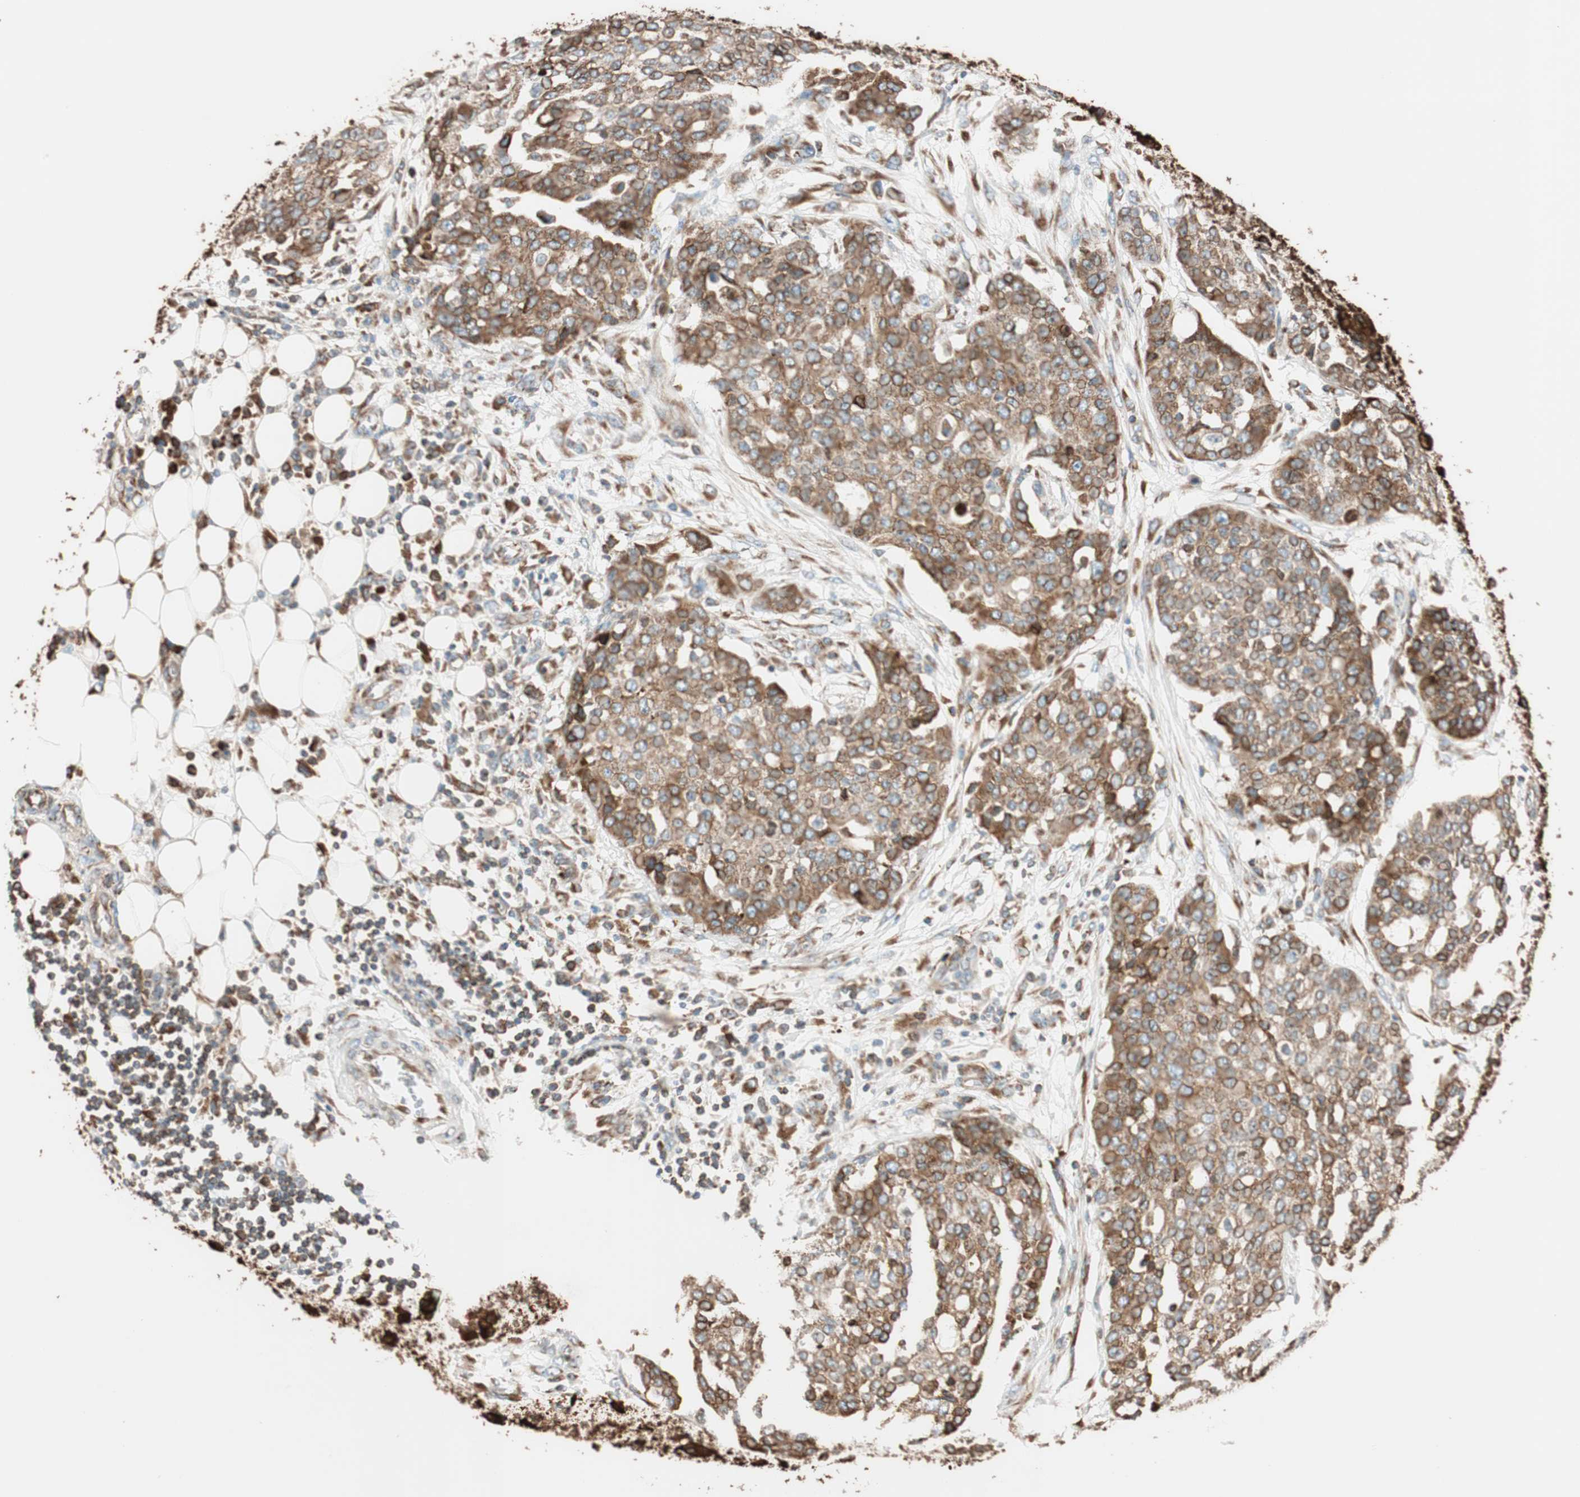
{"staining": {"intensity": "moderate", "quantity": ">75%", "location": "cytoplasmic/membranous"}, "tissue": "ovarian cancer", "cell_type": "Tumor cells", "image_type": "cancer", "snomed": [{"axis": "morphology", "description": "Cystadenocarcinoma, serous, NOS"}, {"axis": "topography", "description": "Soft tissue"}, {"axis": "topography", "description": "Ovary"}], "caption": "IHC of human serous cystadenocarcinoma (ovarian) shows medium levels of moderate cytoplasmic/membranous positivity in about >75% of tumor cells.", "gene": "PRKCSH", "patient": {"sex": "female", "age": 57}}